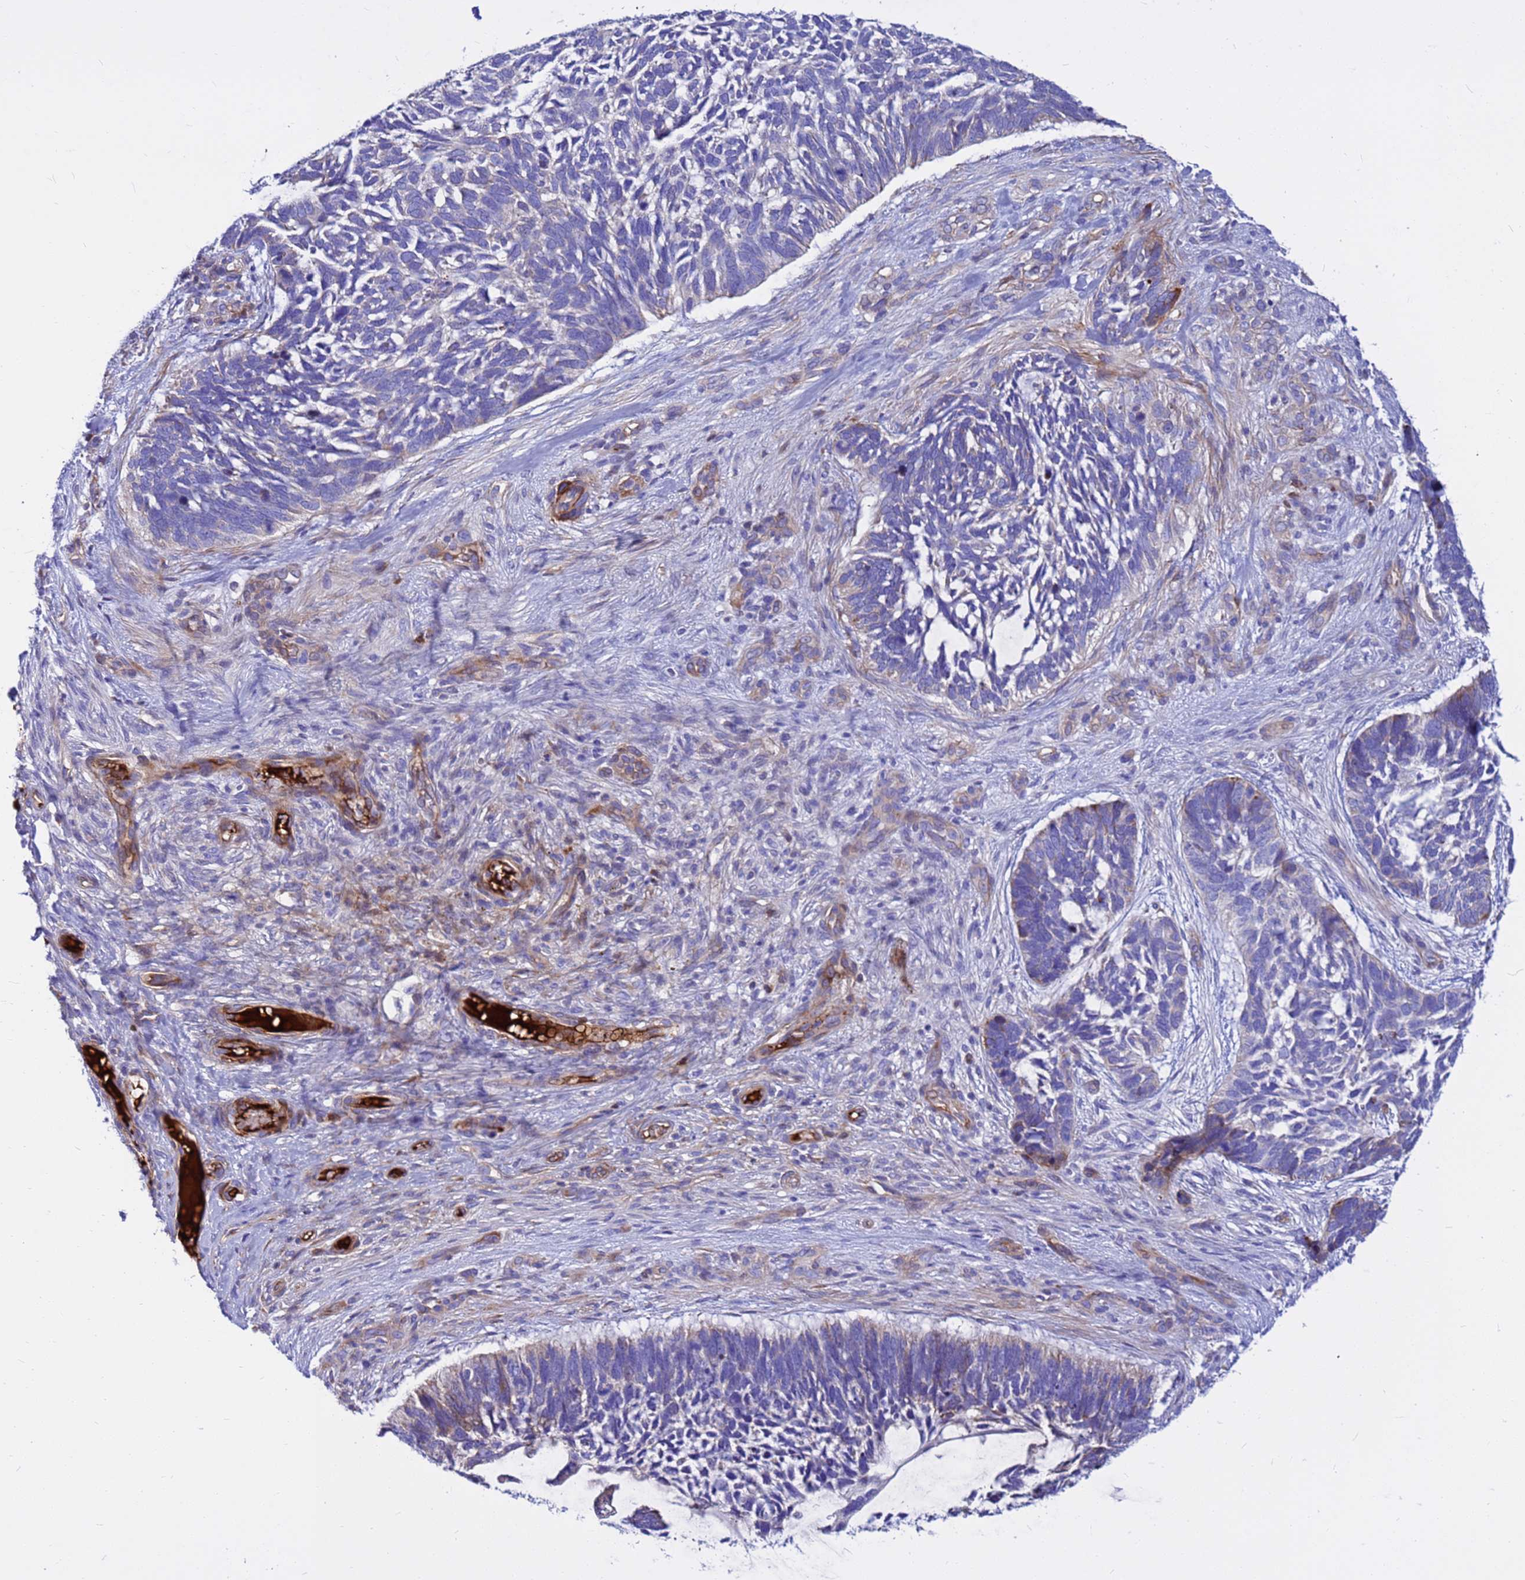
{"staining": {"intensity": "negative", "quantity": "none", "location": "none"}, "tissue": "skin cancer", "cell_type": "Tumor cells", "image_type": "cancer", "snomed": [{"axis": "morphology", "description": "Basal cell carcinoma"}, {"axis": "topography", "description": "Skin"}], "caption": "A histopathology image of human basal cell carcinoma (skin) is negative for staining in tumor cells.", "gene": "CRHBP", "patient": {"sex": "male", "age": 88}}